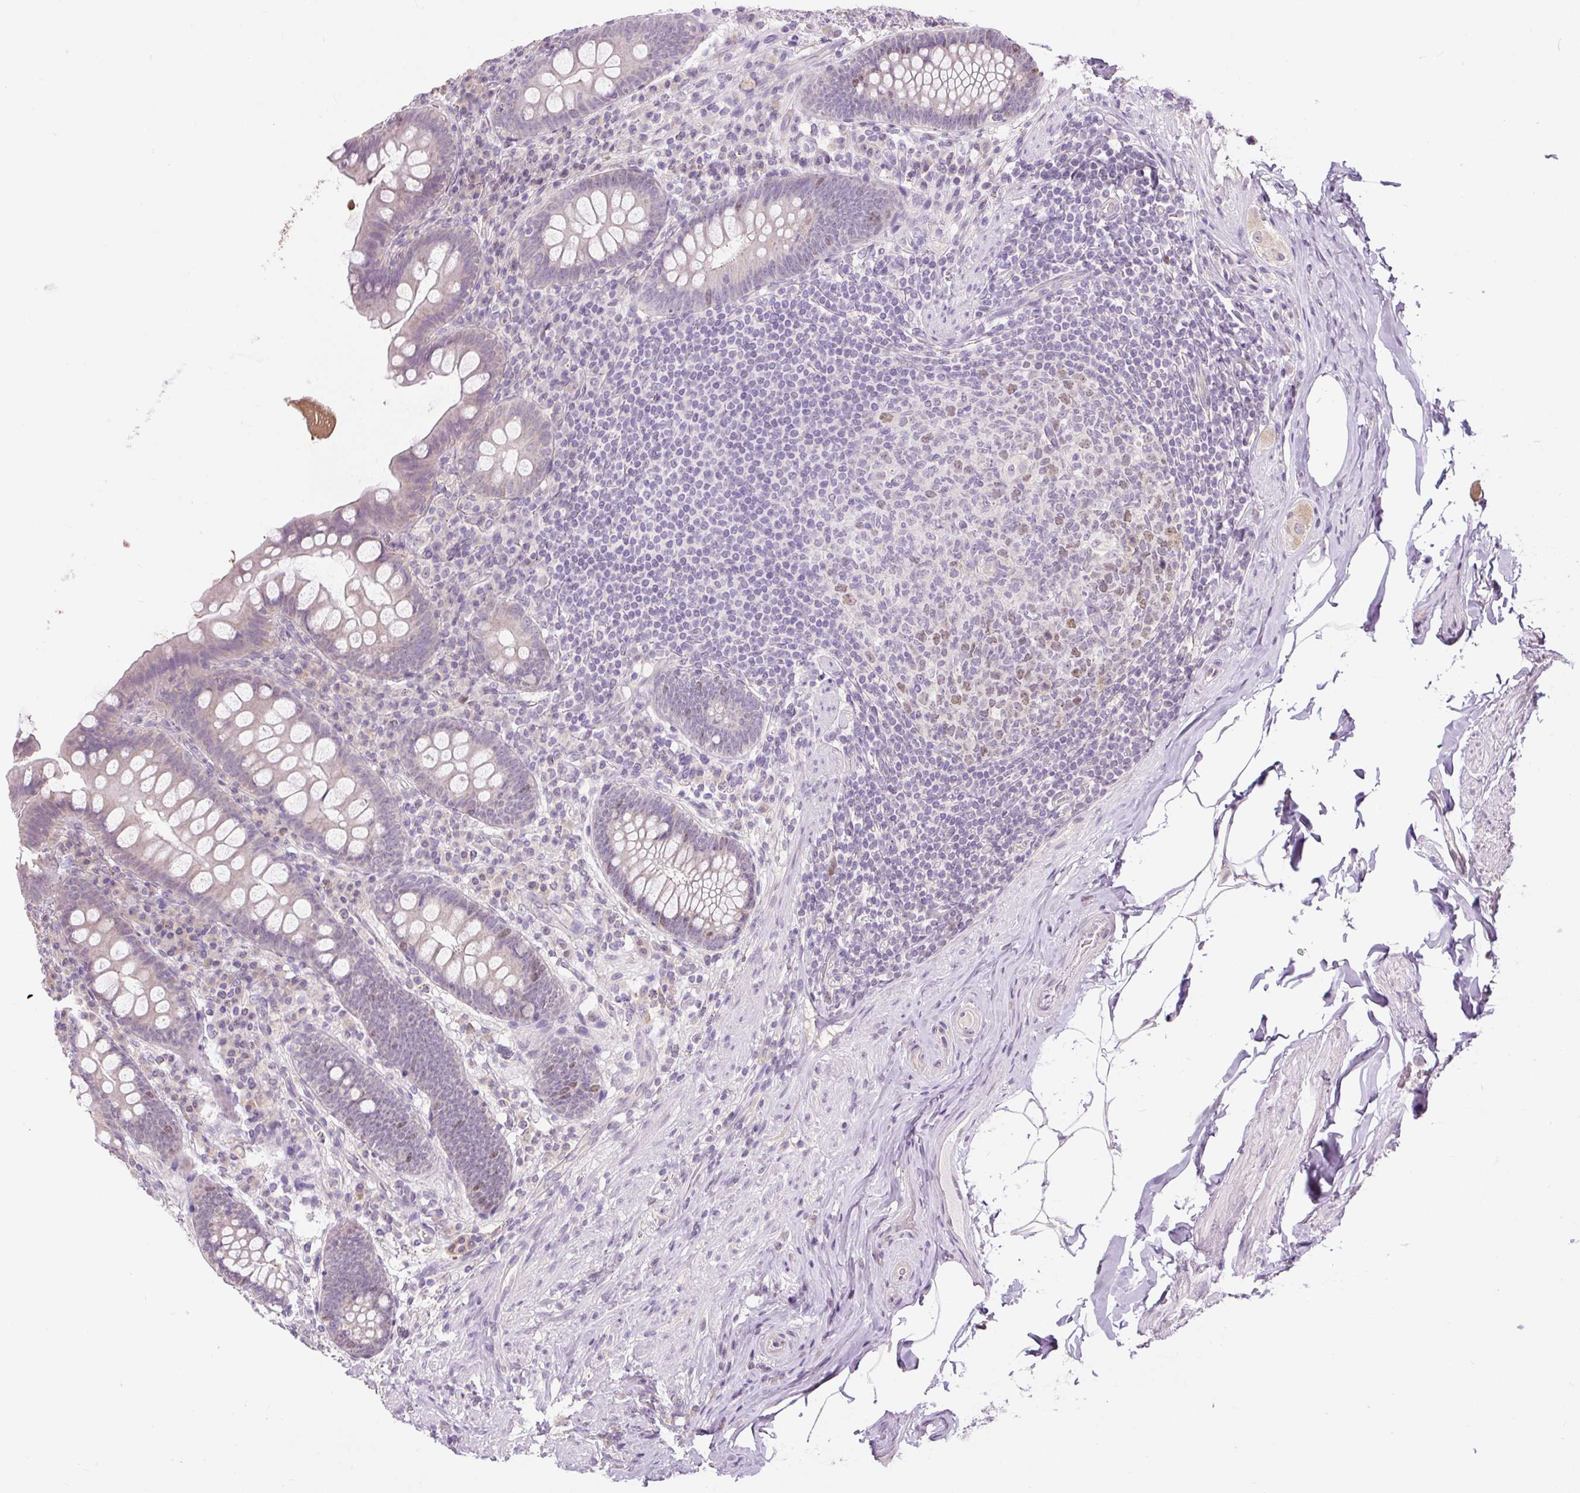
{"staining": {"intensity": "weak", "quantity": "<25%", "location": "nuclear"}, "tissue": "appendix", "cell_type": "Glandular cells", "image_type": "normal", "snomed": [{"axis": "morphology", "description": "Normal tissue, NOS"}, {"axis": "topography", "description": "Appendix"}], "caption": "Immunohistochemical staining of normal appendix reveals no significant staining in glandular cells. (DAB (3,3'-diaminobenzidine) immunohistochemistry (IHC) visualized using brightfield microscopy, high magnification).", "gene": "RACGAP1", "patient": {"sex": "male", "age": 71}}